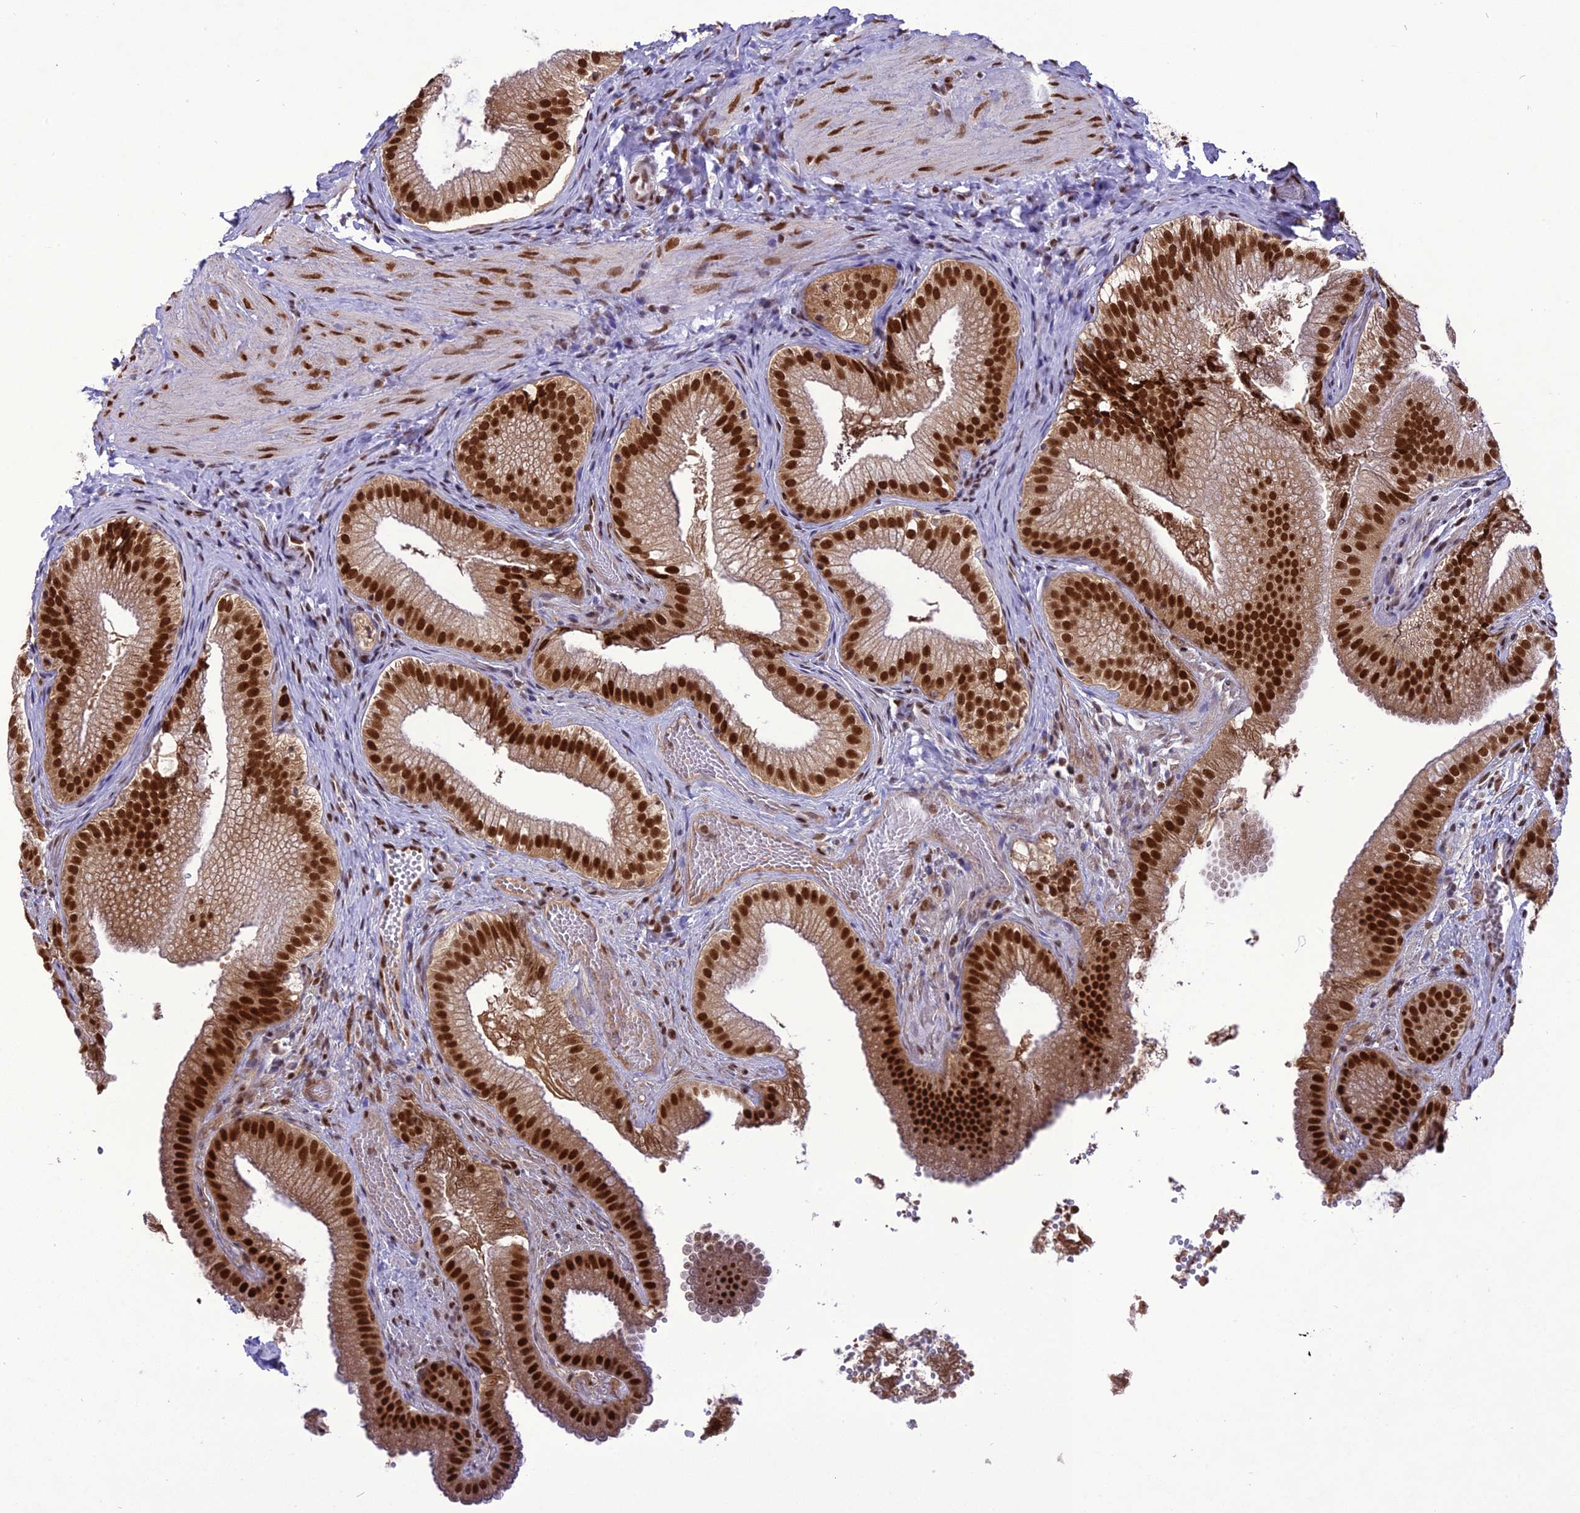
{"staining": {"intensity": "strong", "quantity": ">75%", "location": "nuclear"}, "tissue": "gallbladder", "cell_type": "Glandular cells", "image_type": "normal", "snomed": [{"axis": "morphology", "description": "Normal tissue, NOS"}, {"axis": "topography", "description": "Gallbladder"}], "caption": "Protein staining displays strong nuclear expression in about >75% of glandular cells in benign gallbladder.", "gene": "DDX1", "patient": {"sex": "female", "age": 30}}